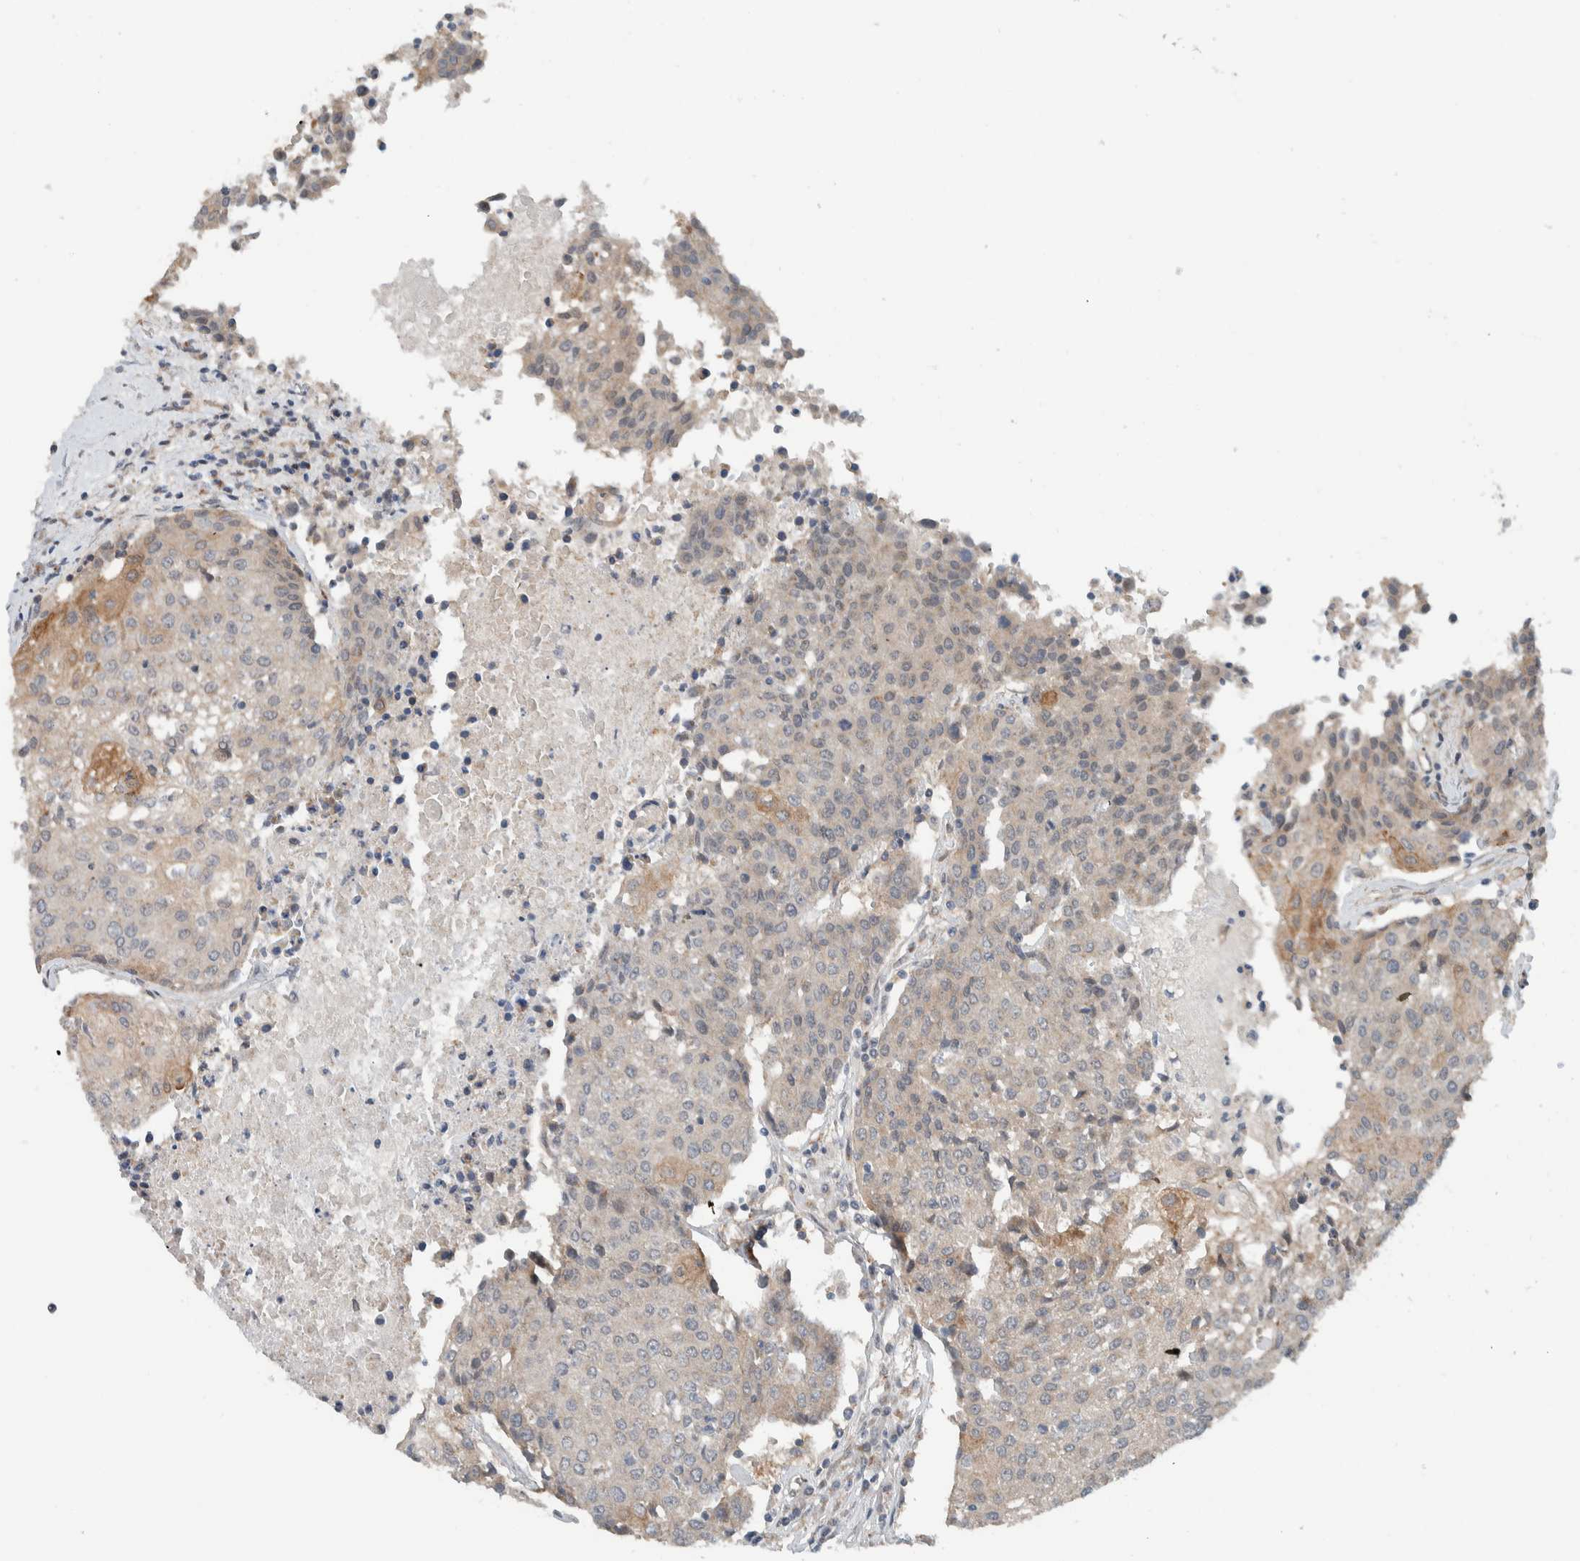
{"staining": {"intensity": "weak", "quantity": "25%-75%", "location": "cytoplasmic/membranous"}, "tissue": "urothelial cancer", "cell_type": "Tumor cells", "image_type": "cancer", "snomed": [{"axis": "morphology", "description": "Urothelial carcinoma, High grade"}, {"axis": "topography", "description": "Urinary bladder"}], "caption": "This is an image of immunohistochemistry (IHC) staining of high-grade urothelial carcinoma, which shows weak staining in the cytoplasmic/membranous of tumor cells.", "gene": "RERE", "patient": {"sex": "female", "age": 85}}